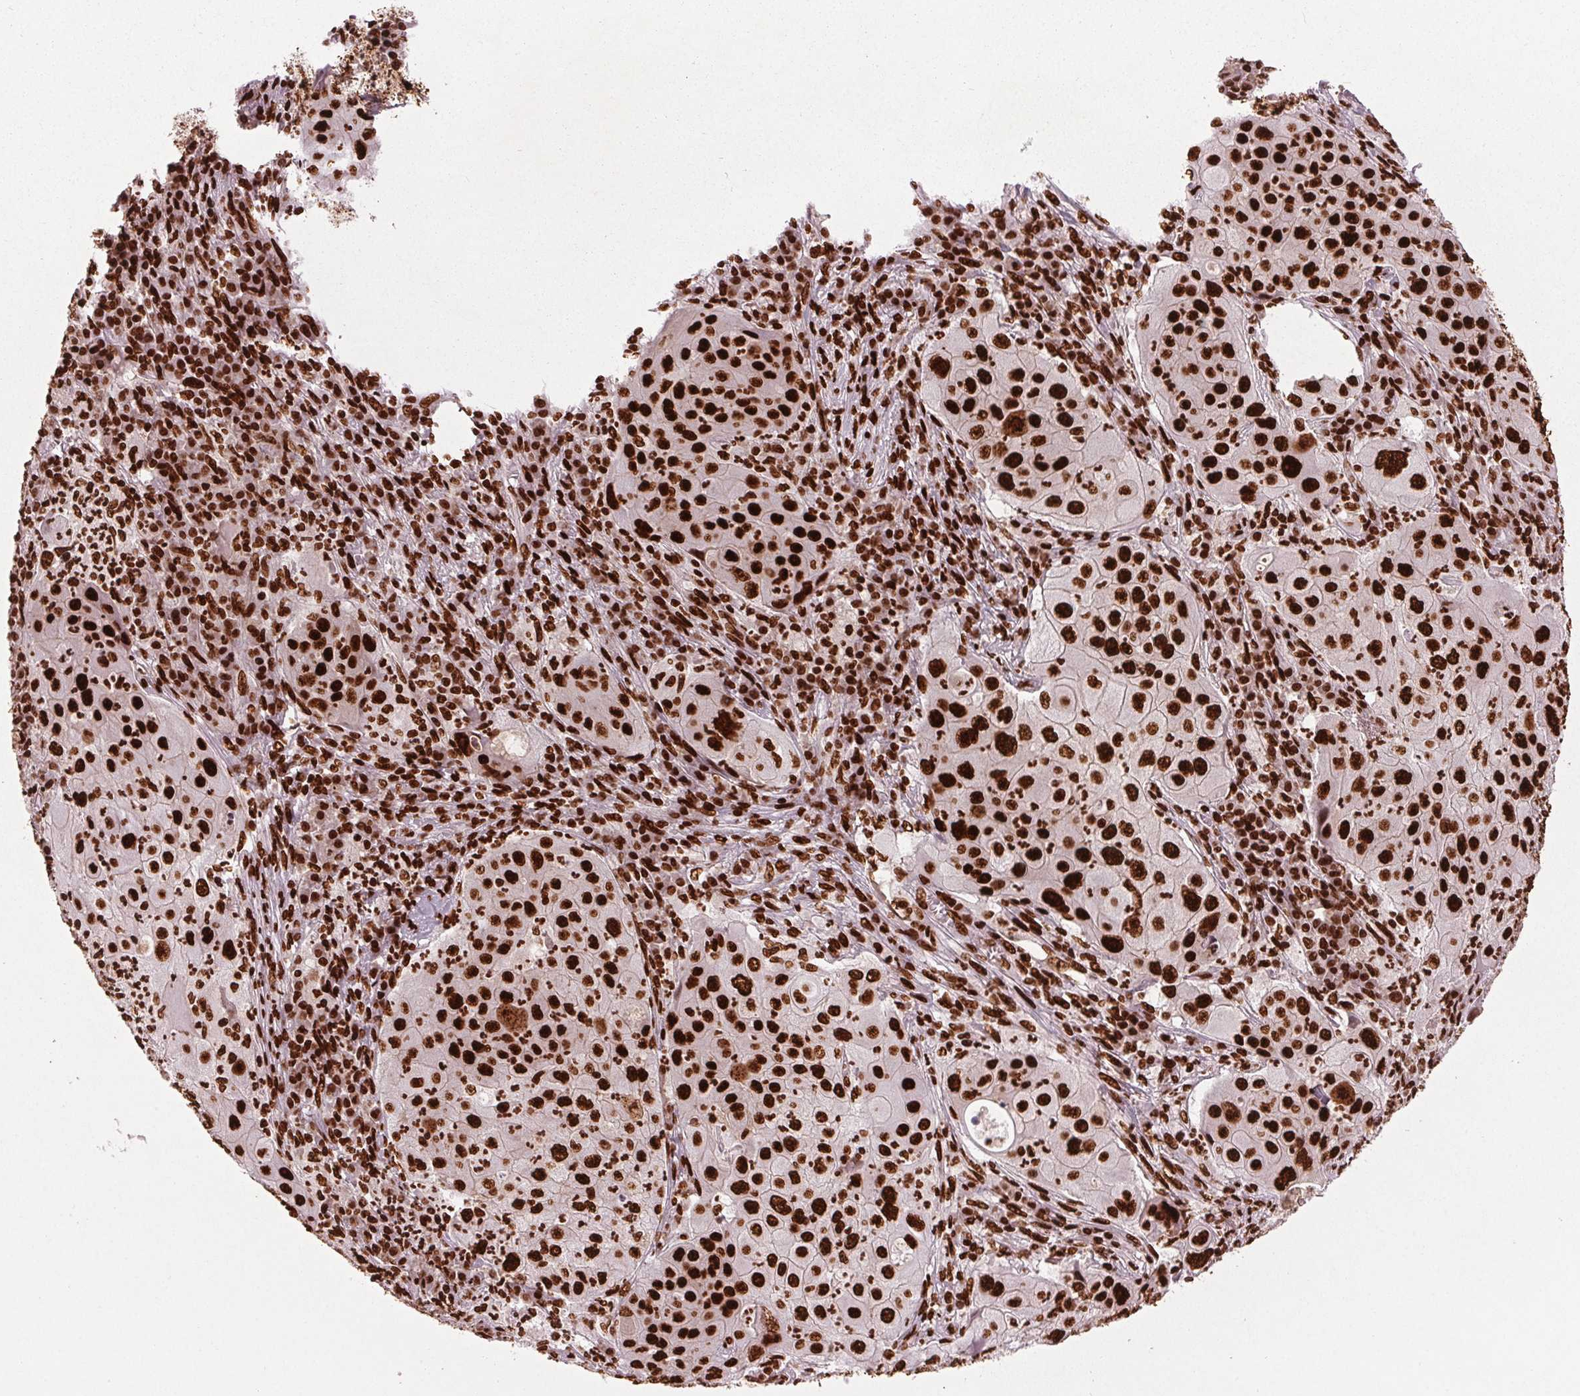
{"staining": {"intensity": "strong", "quantity": ">75%", "location": "nuclear"}, "tissue": "lung cancer", "cell_type": "Tumor cells", "image_type": "cancer", "snomed": [{"axis": "morphology", "description": "Squamous cell carcinoma, NOS"}, {"axis": "topography", "description": "Lung"}], "caption": "Tumor cells exhibit high levels of strong nuclear staining in approximately >75% of cells in lung cancer.", "gene": "BRD4", "patient": {"sex": "female", "age": 59}}